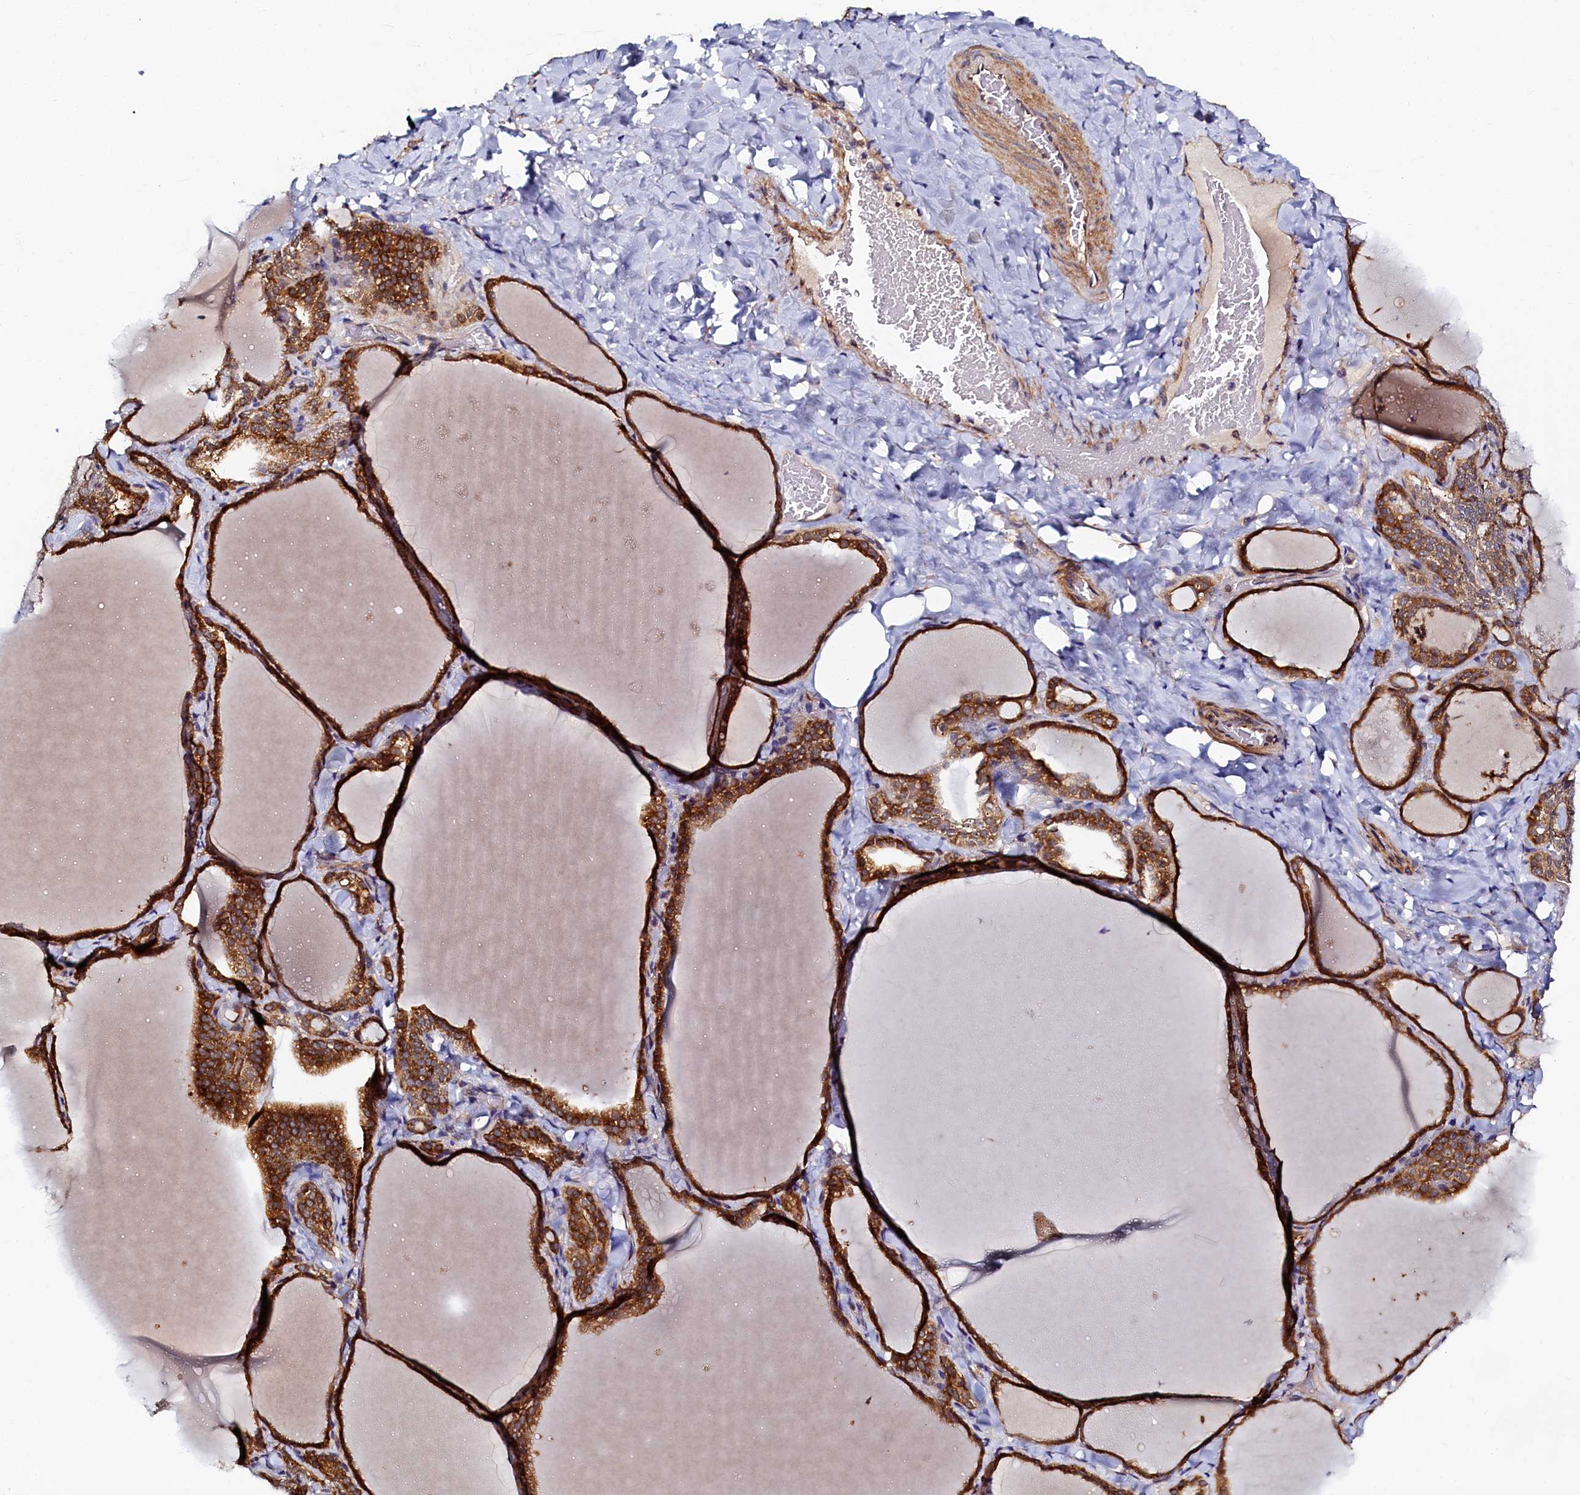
{"staining": {"intensity": "strong", "quantity": ">75%", "location": "cytoplasmic/membranous"}, "tissue": "thyroid gland", "cell_type": "Glandular cells", "image_type": "normal", "snomed": [{"axis": "morphology", "description": "Normal tissue, NOS"}, {"axis": "topography", "description": "Thyroid gland"}], "caption": "IHC of unremarkable human thyroid gland demonstrates high levels of strong cytoplasmic/membranous positivity in about >75% of glandular cells.", "gene": "SLC16A14", "patient": {"sex": "female", "age": 22}}